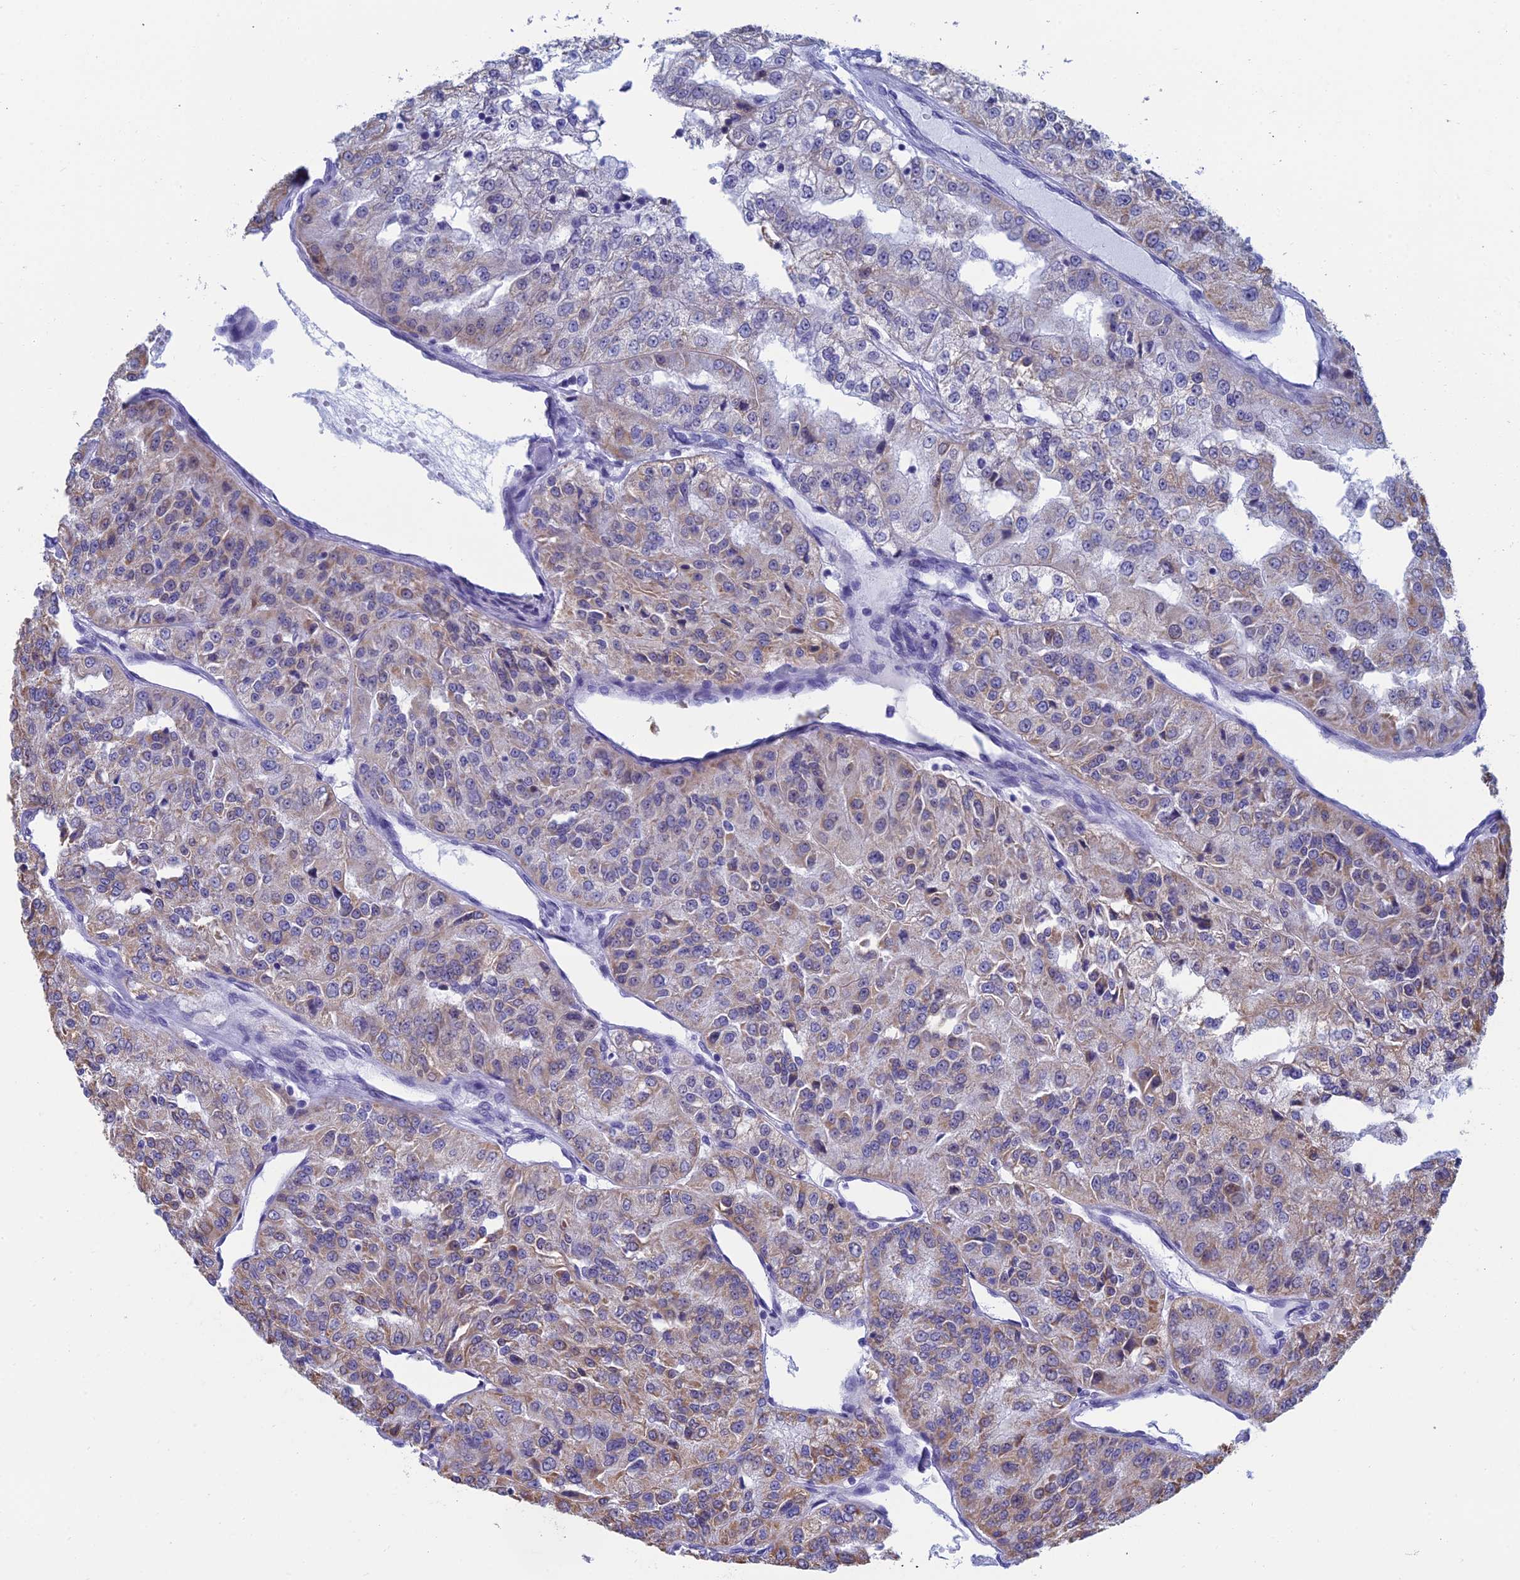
{"staining": {"intensity": "moderate", "quantity": "<25%", "location": "cytoplasmic/membranous"}, "tissue": "renal cancer", "cell_type": "Tumor cells", "image_type": "cancer", "snomed": [{"axis": "morphology", "description": "Adenocarcinoma, NOS"}, {"axis": "topography", "description": "Kidney"}], "caption": "High-magnification brightfield microscopy of renal cancer (adenocarcinoma) stained with DAB (brown) and counterstained with hematoxylin (blue). tumor cells exhibit moderate cytoplasmic/membranous positivity is present in about<25% of cells.", "gene": "CFAP210", "patient": {"sex": "female", "age": 63}}